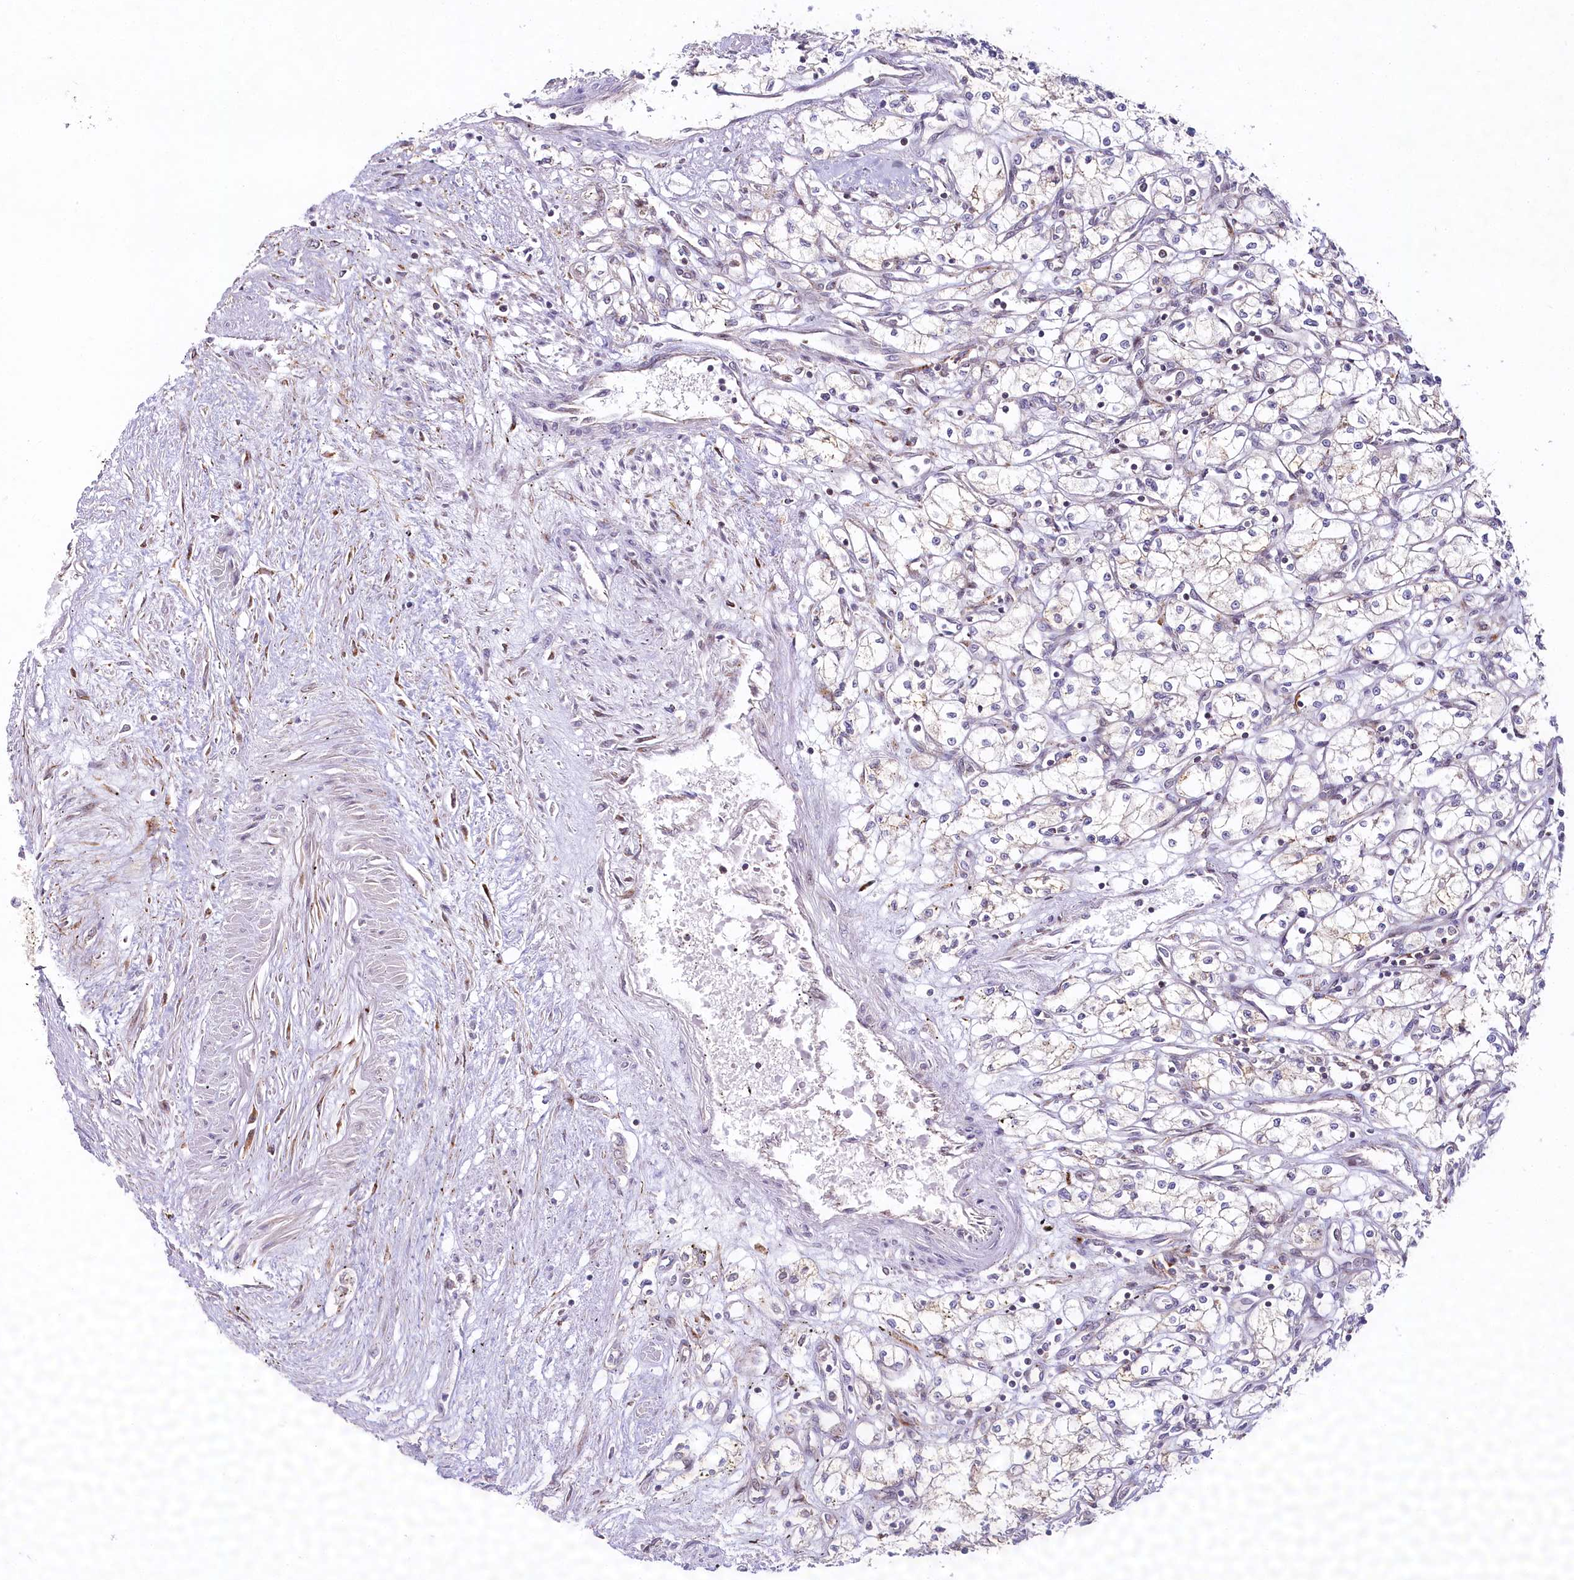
{"staining": {"intensity": "weak", "quantity": "25%-75%", "location": "cytoplasmic/membranous"}, "tissue": "renal cancer", "cell_type": "Tumor cells", "image_type": "cancer", "snomed": [{"axis": "morphology", "description": "Adenocarcinoma, NOS"}, {"axis": "topography", "description": "Kidney"}], "caption": "A brown stain shows weak cytoplasmic/membranous positivity of a protein in renal adenocarcinoma tumor cells.", "gene": "COPG1", "patient": {"sex": "male", "age": 59}}